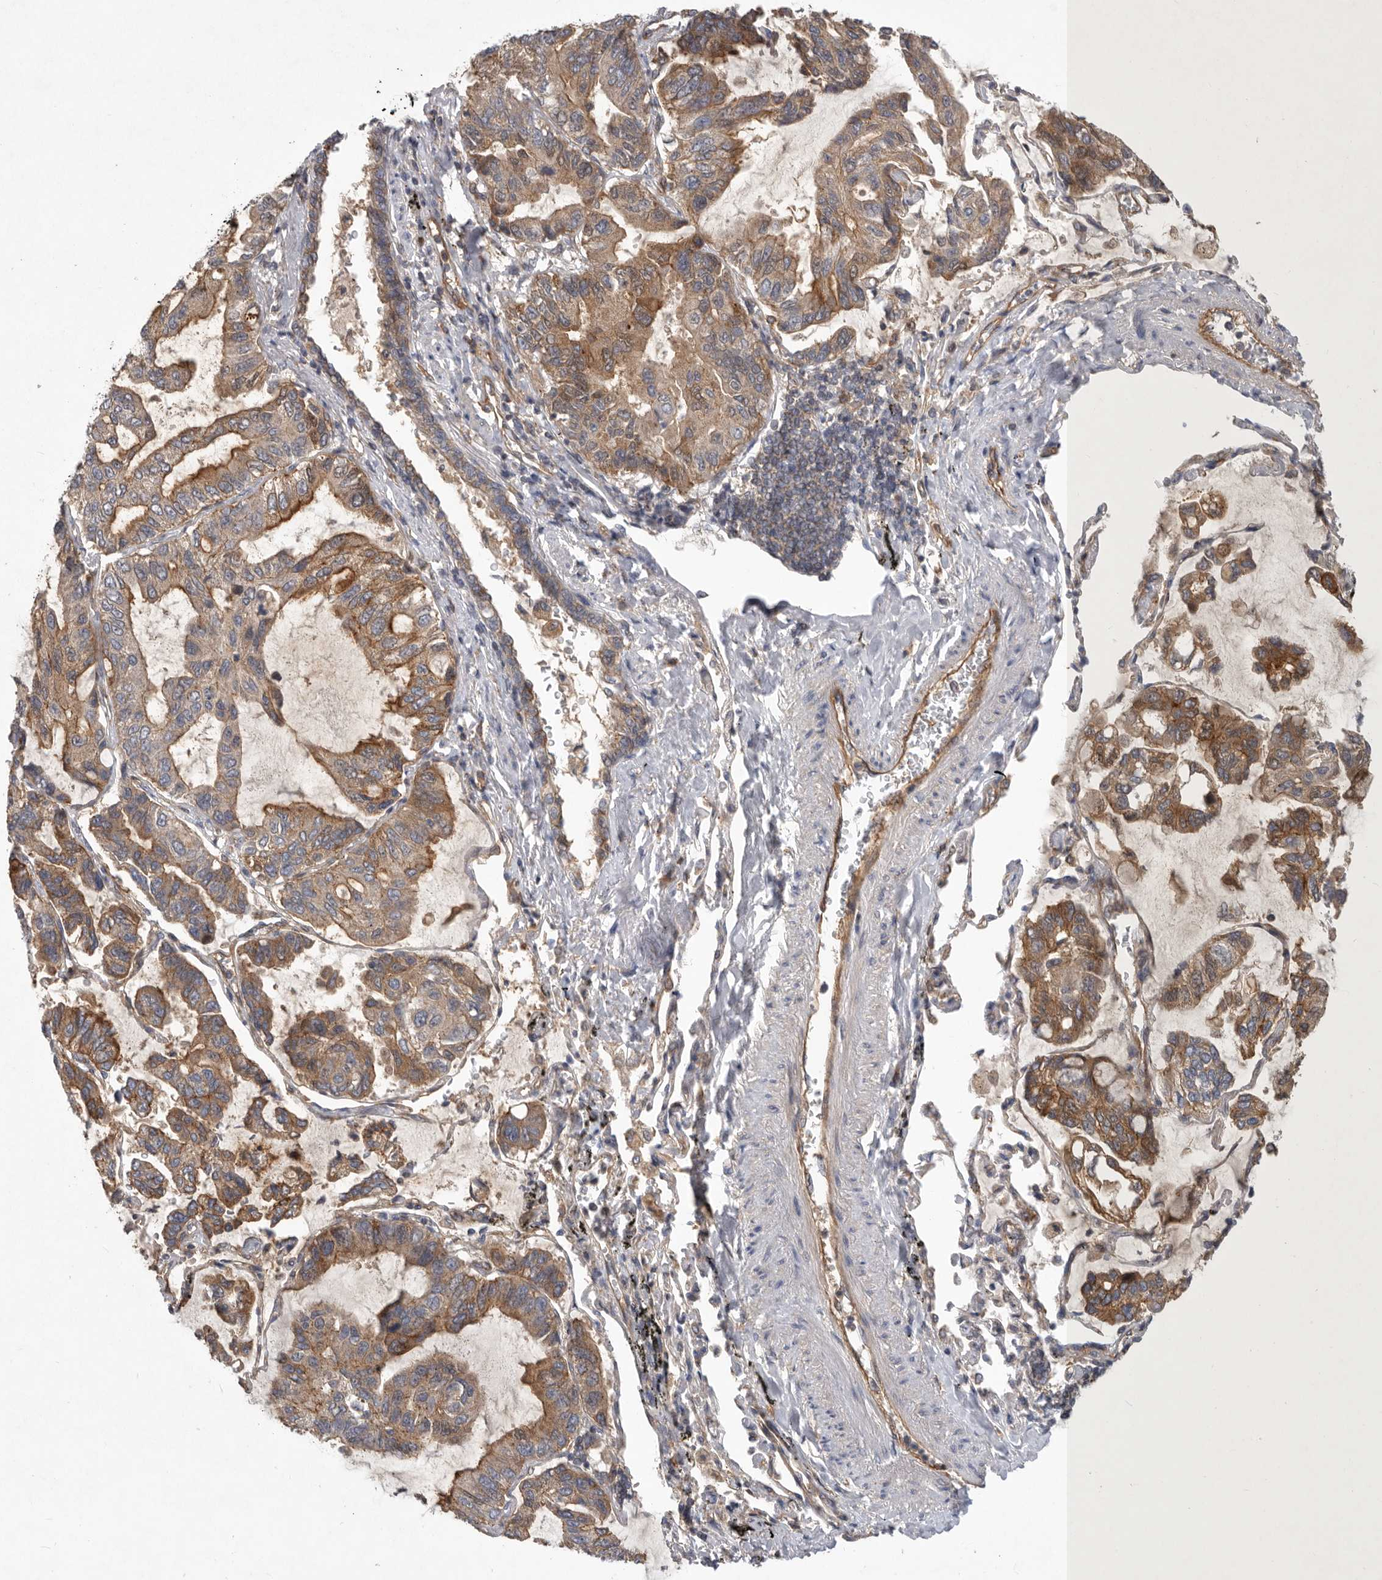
{"staining": {"intensity": "moderate", "quantity": ">75%", "location": "cytoplasmic/membranous"}, "tissue": "lung cancer", "cell_type": "Tumor cells", "image_type": "cancer", "snomed": [{"axis": "morphology", "description": "Adenocarcinoma, NOS"}, {"axis": "topography", "description": "Lung"}], "caption": "There is medium levels of moderate cytoplasmic/membranous staining in tumor cells of lung adenocarcinoma, as demonstrated by immunohistochemical staining (brown color).", "gene": "MLPH", "patient": {"sex": "male", "age": 64}}